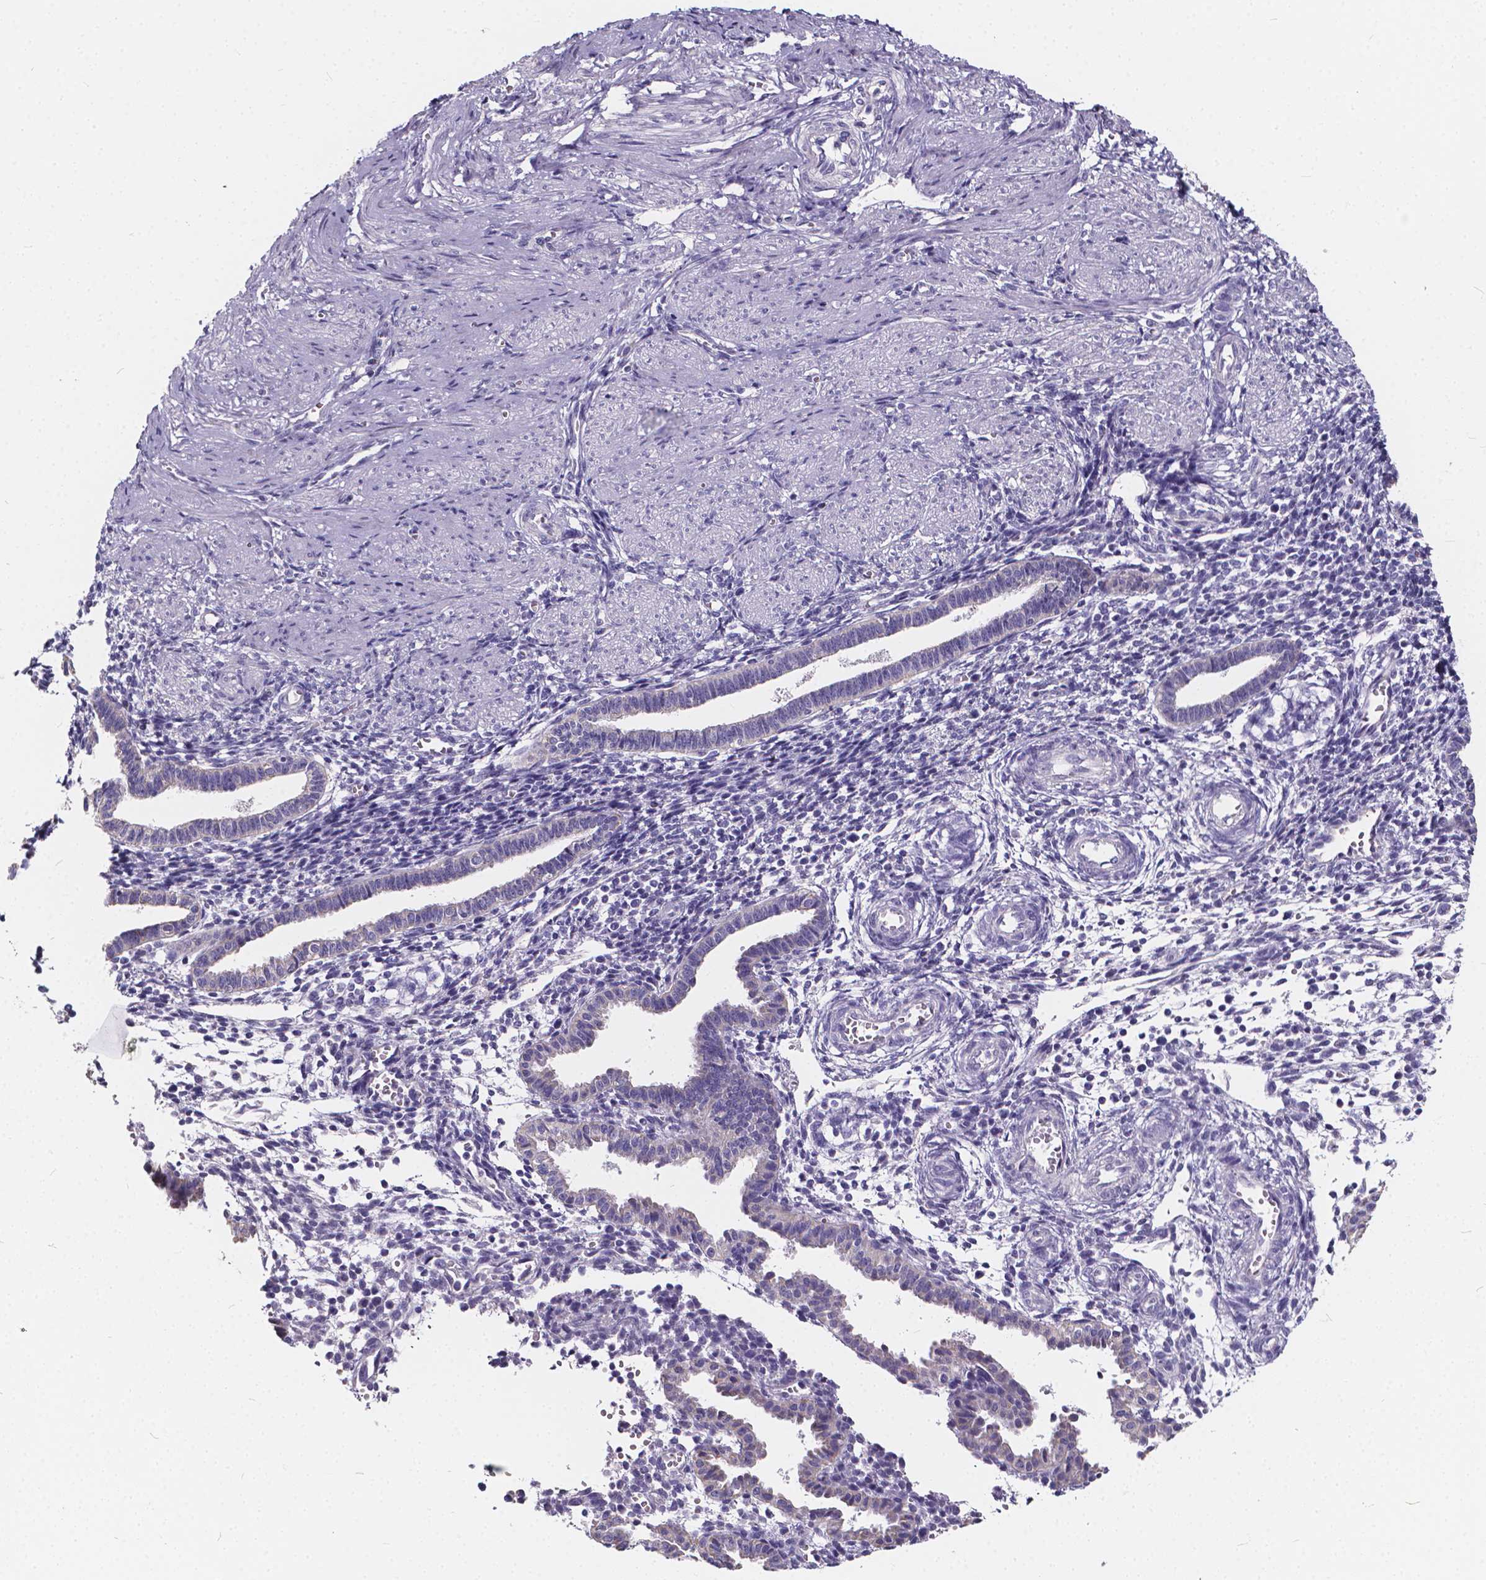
{"staining": {"intensity": "negative", "quantity": "none", "location": "none"}, "tissue": "endometrium", "cell_type": "Cells in endometrial stroma", "image_type": "normal", "snomed": [{"axis": "morphology", "description": "Normal tissue, NOS"}, {"axis": "topography", "description": "Endometrium"}], "caption": "A high-resolution image shows IHC staining of normal endometrium, which demonstrates no significant staining in cells in endometrial stroma.", "gene": "SPEF2", "patient": {"sex": "female", "age": 37}}